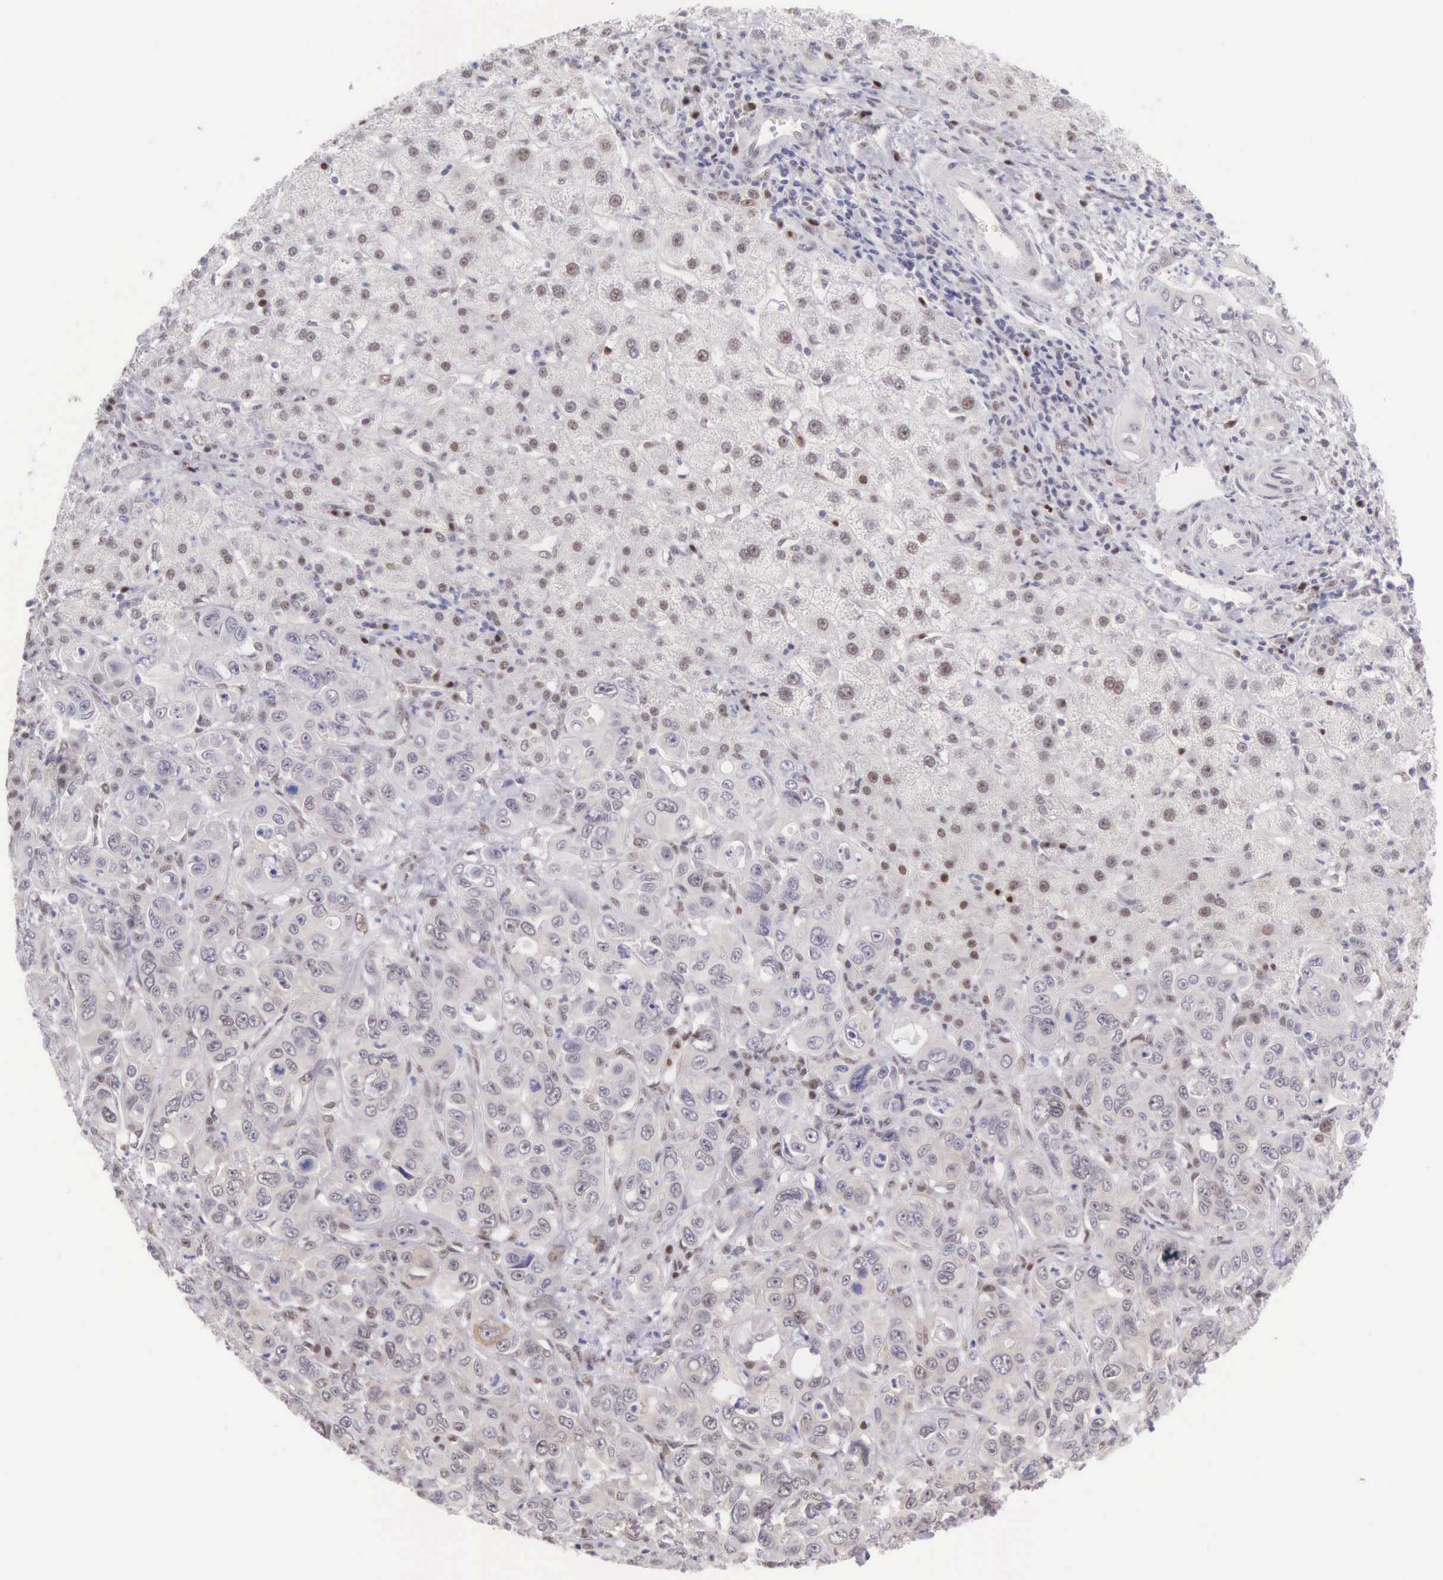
{"staining": {"intensity": "weak", "quantity": "<25%", "location": "cytoplasmic/membranous,nuclear"}, "tissue": "liver cancer", "cell_type": "Tumor cells", "image_type": "cancer", "snomed": [{"axis": "morphology", "description": "Cholangiocarcinoma"}, {"axis": "topography", "description": "Liver"}], "caption": "An IHC histopathology image of liver cancer (cholangiocarcinoma) is shown. There is no staining in tumor cells of liver cancer (cholangiocarcinoma).", "gene": "CCDC117", "patient": {"sex": "female", "age": 79}}